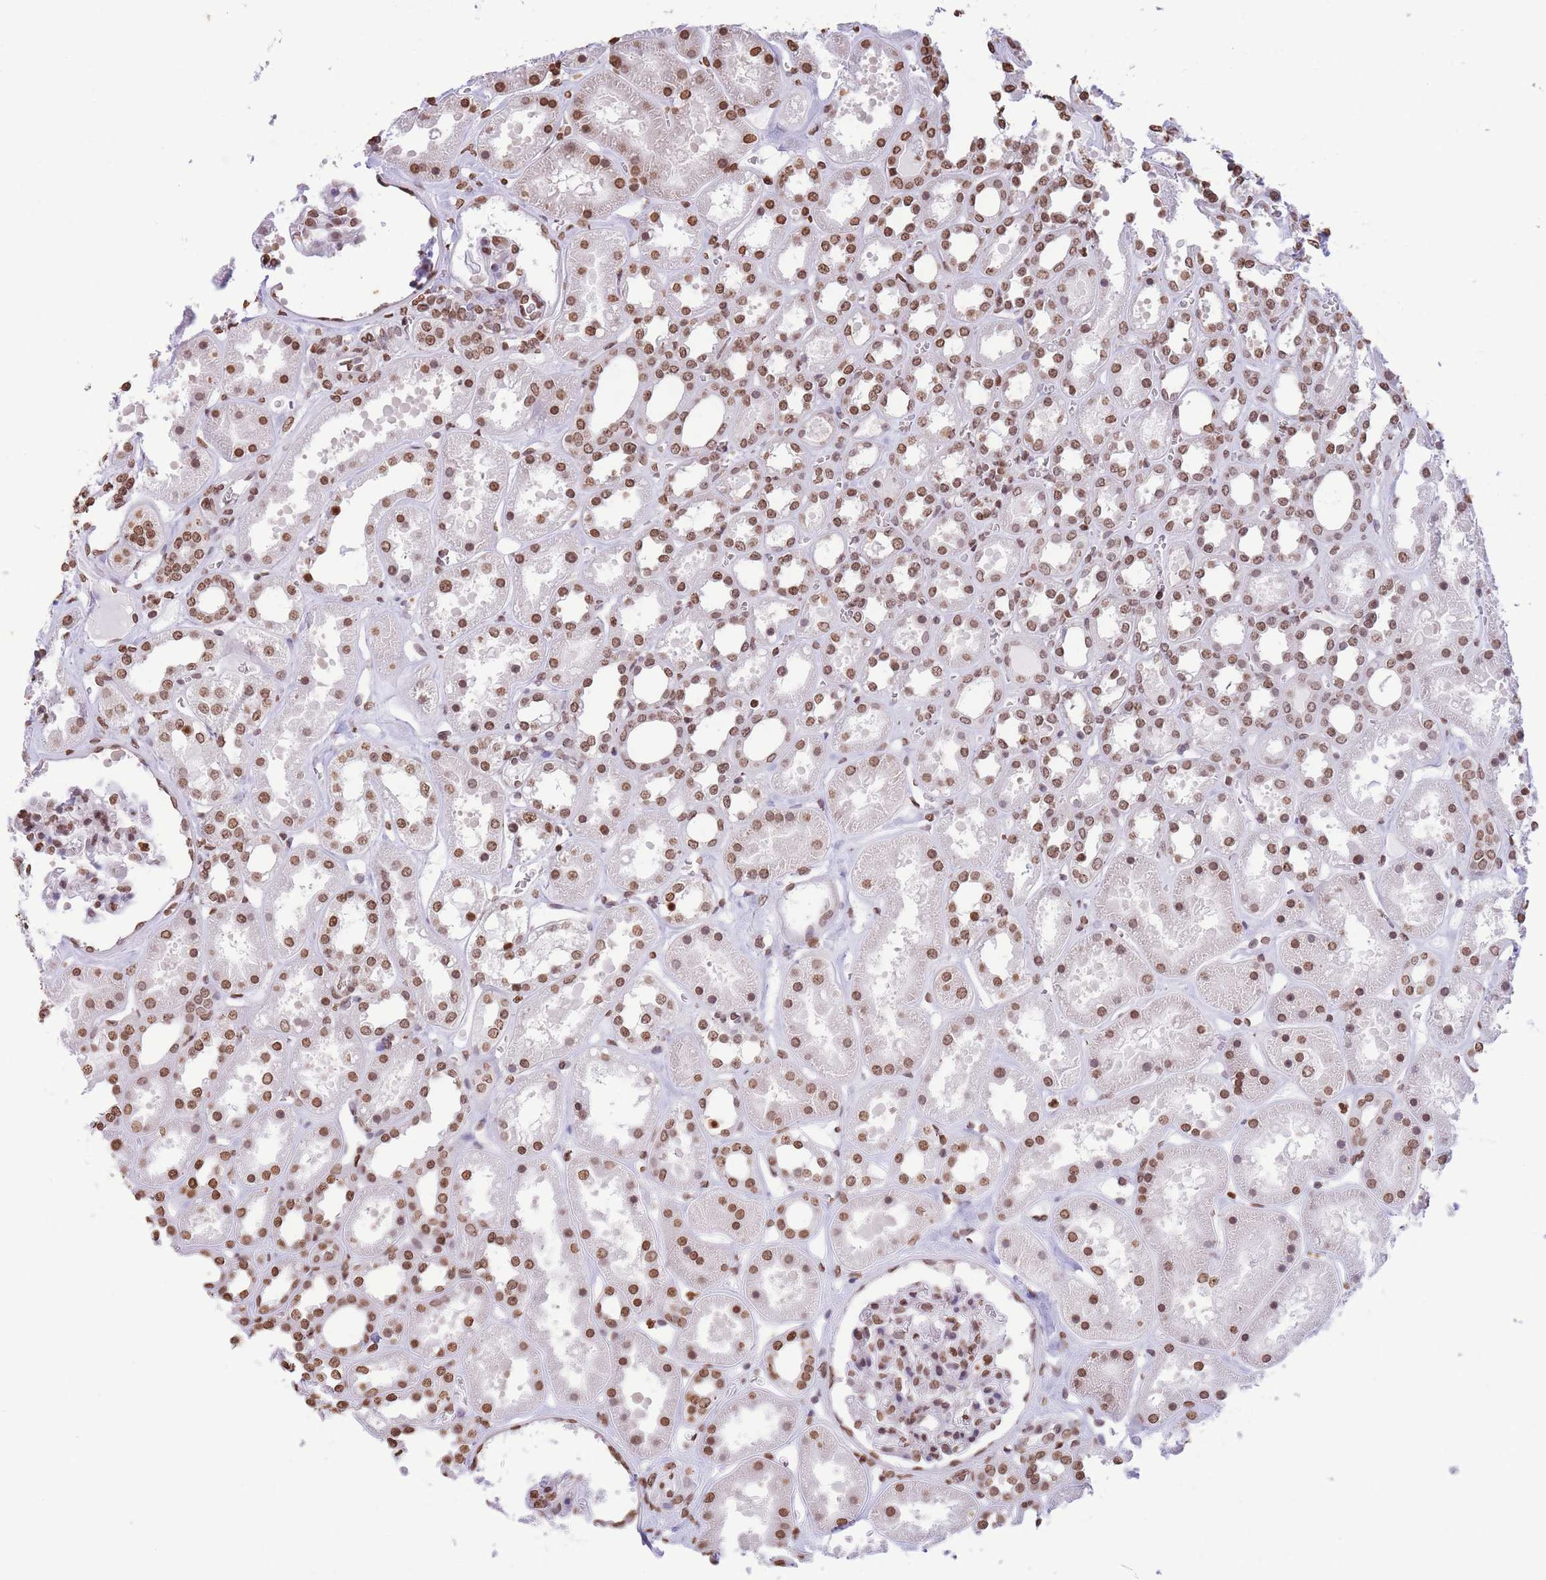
{"staining": {"intensity": "moderate", "quantity": ">75%", "location": "nuclear"}, "tissue": "kidney", "cell_type": "Cells in glomeruli", "image_type": "normal", "snomed": [{"axis": "morphology", "description": "Normal tissue, NOS"}, {"axis": "topography", "description": "Kidney"}], "caption": "Protein expression analysis of normal human kidney reveals moderate nuclear expression in about >75% of cells in glomeruli.", "gene": "H2BC10", "patient": {"sex": "female", "age": 41}}